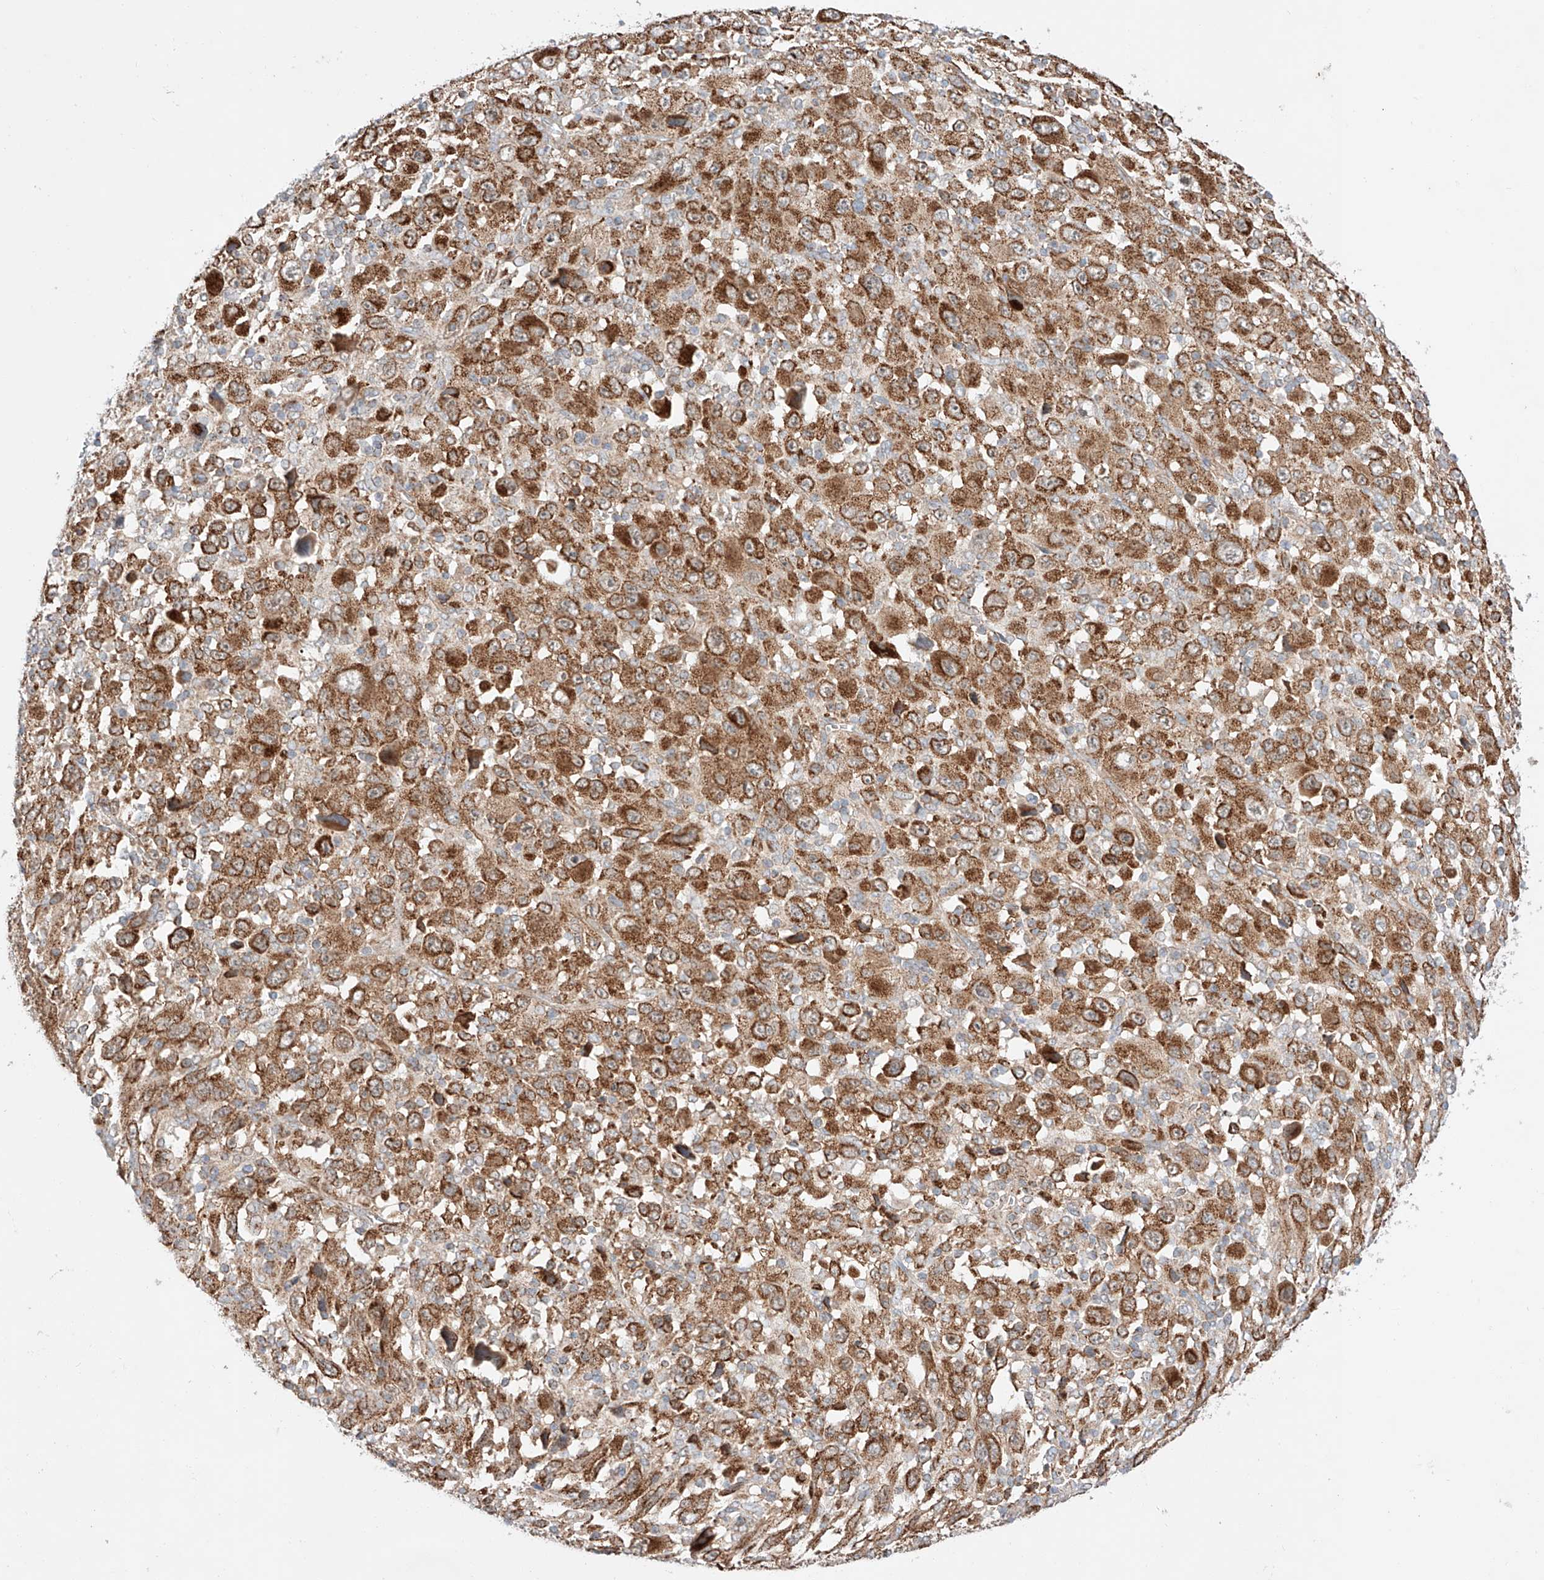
{"staining": {"intensity": "strong", "quantity": ">75%", "location": "cytoplasmic/membranous"}, "tissue": "melanoma", "cell_type": "Tumor cells", "image_type": "cancer", "snomed": [{"axis": "morphology", "description": "Malignant melanoma, Metastatic site"}, {"axis": "topography", "description": "Skin"}], "caption": "Immunohistochemistry micrograph of human melanoma stained for a protein (brown), which displays high levels of strong cytoplasmic/membranous positivity in about >75% of tumor cells.", "gene": "KTI12", "patient": {"sex": "female", "age": 56}}